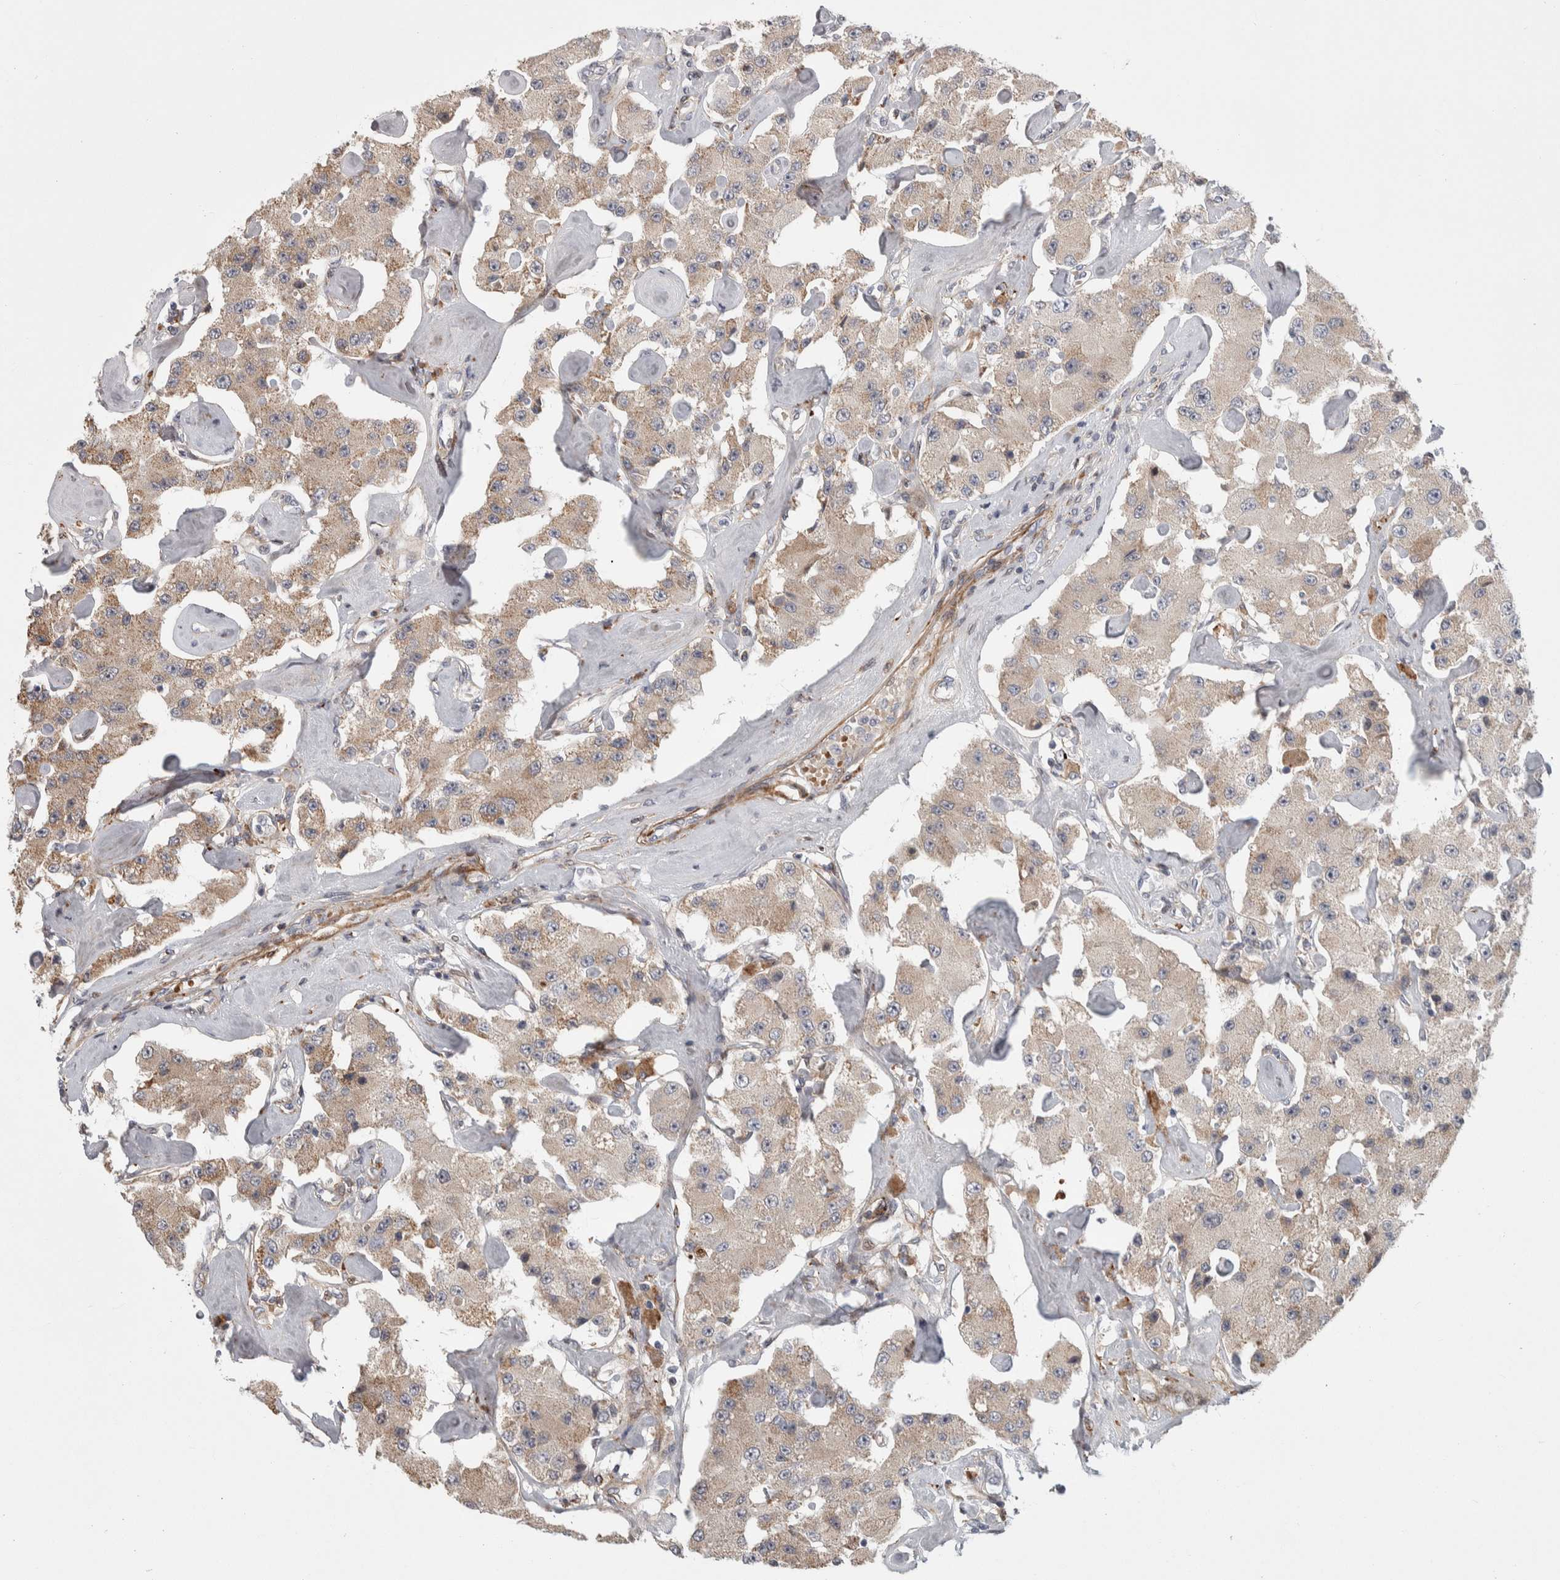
{"staining": {"intensity": "weak", "quantity": ">75%", "location": "cytoplasmic/membranous"}, "tissue": "carcinoid", "cell_type": "Tumor cells", "image_type": "cancer", "snomed": [{"axis": "morphology", "description": "Carcinoid, malignant, NOS"}, {"axis": "topography", "description": "Pancreas"}], "caption": "A high-resolution histopathology image shows immunohistochemistry (IHC) staining of carcinoid, which demonstrates weak cytoplasmic/membranous staining in about >75% of tumor cells.", "gene": "PSMG3", "patient": {"sex": "male", "age": 41}}